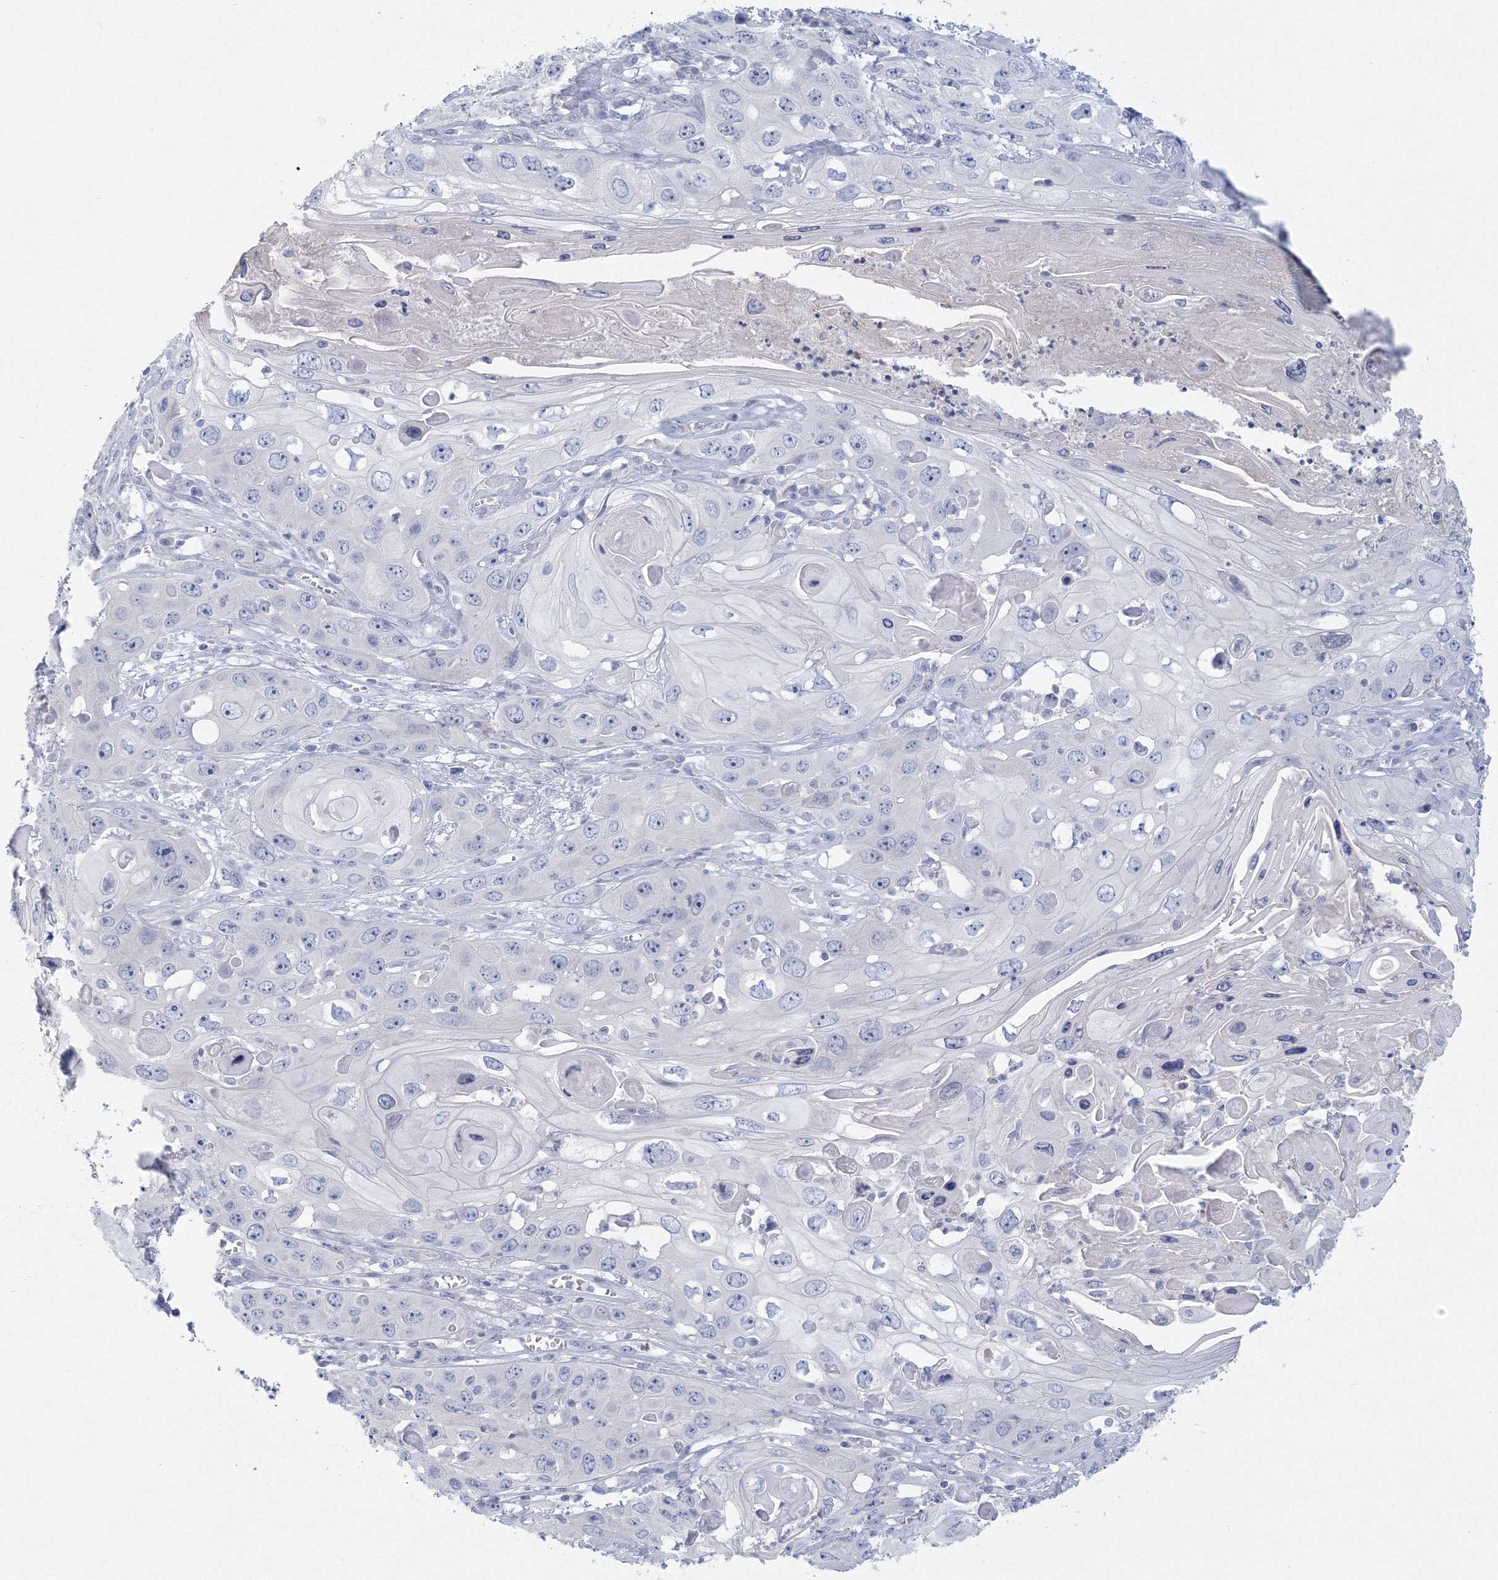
{"staining": {"intensity": "negative", "quantity": "none", "location": "none"}, "tissue": "skin cancer", "cell_type": "Tumor cells", "image_type": "cancer", "snomed": [{"axis": "morphology", "description": "Squamous cell carcinoma, NOS"}, {"axis": "topography", "description": "Skin"}], "caption": "A histopathology image of skin squamous cell carcinoma stained for a protein displays no brown staining in tumor cells.", "gene": "TACC2", "patient": {"sex": "male", "age": 55}}